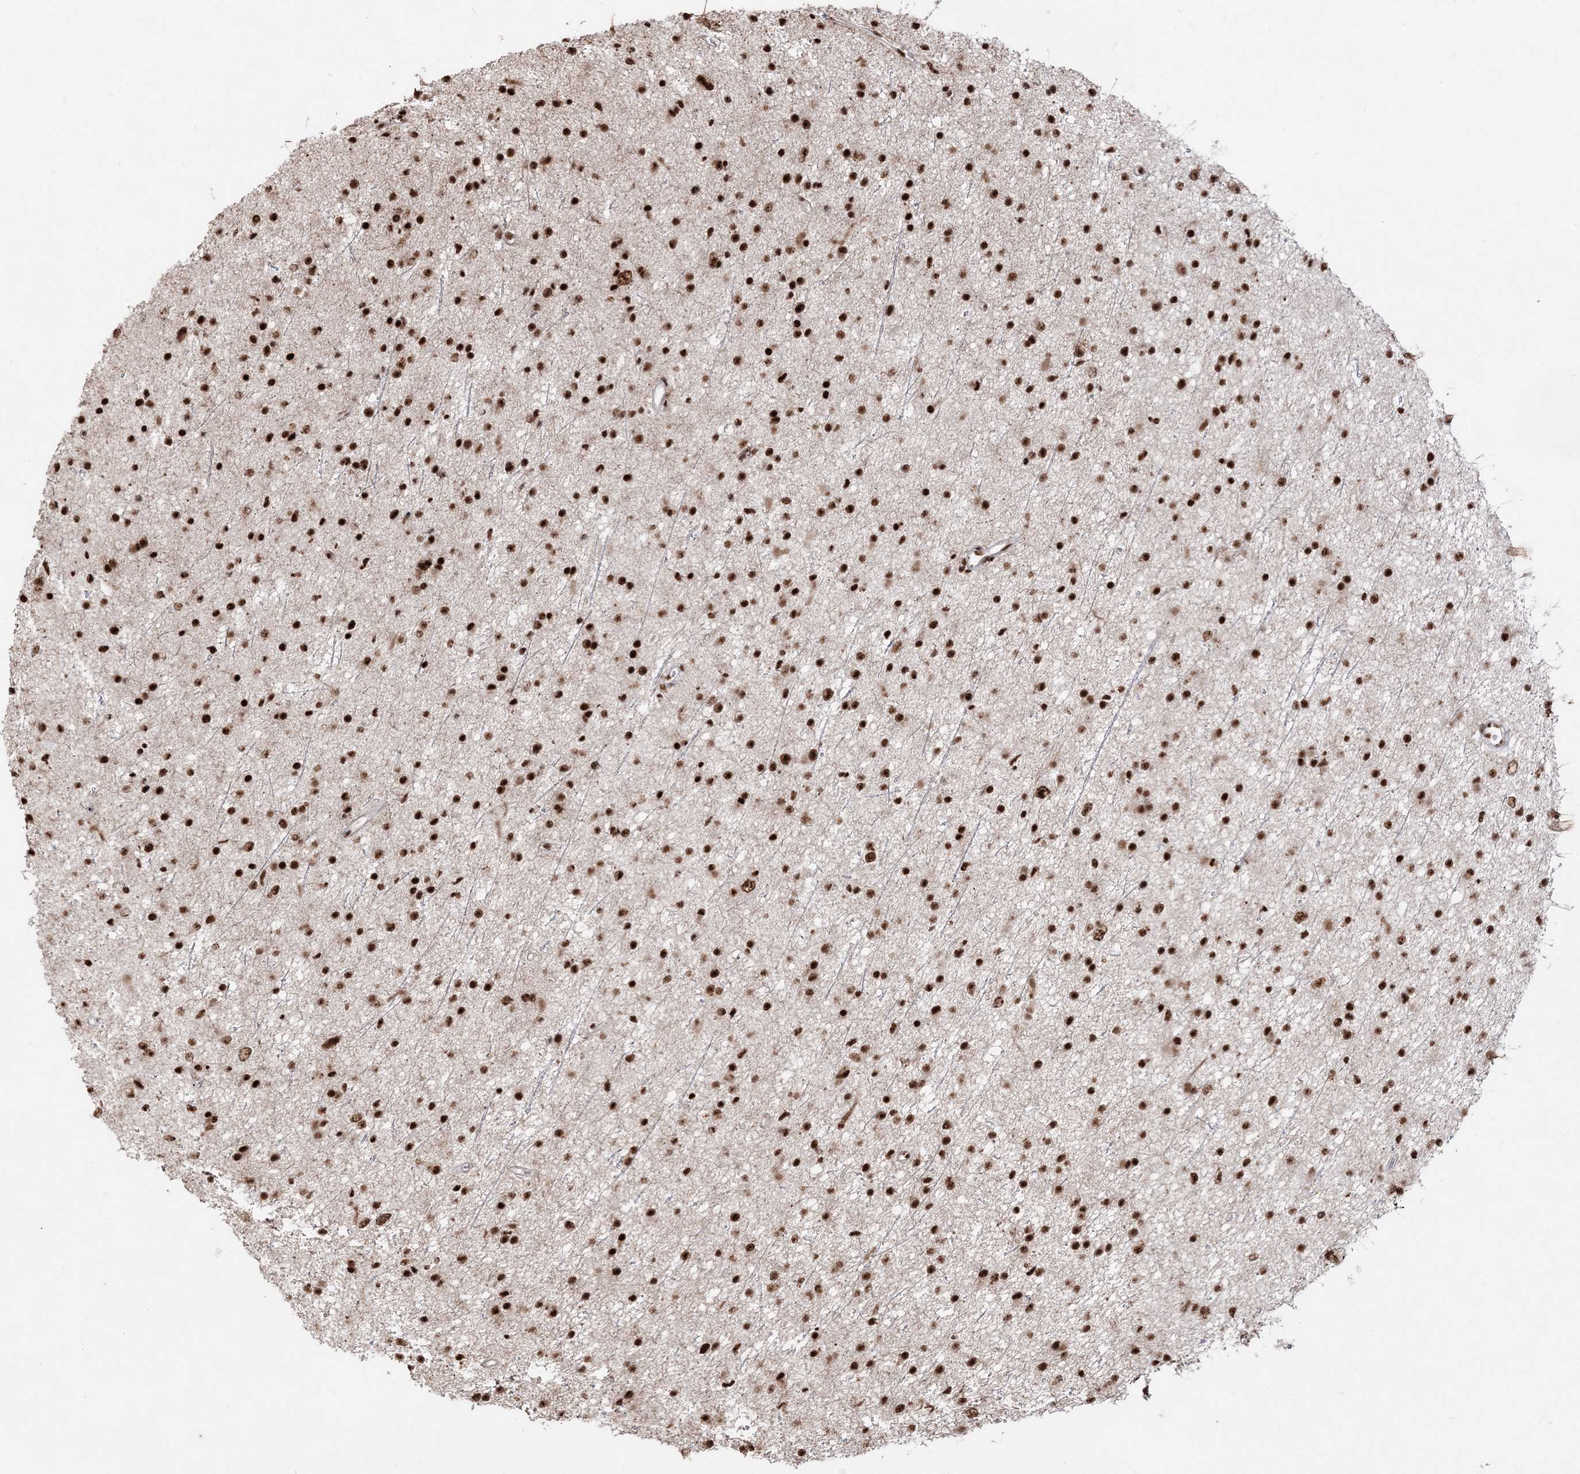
{"staining": {"intensity": "strong", "quantity": ">75%", "location": "nuclear"}, "tissue": "glioma", "cell_type": "Tumor cells", "image_type": "cancer", "snomed": [{"axis": "morphology", "description": "Glioma, malignant, Low grade"}, {"axis": "topography", "description": "Cerebral cortex"}], "caption": "DAB (3,3'-diaminobenzidine) immunohistochemical staining of glioma exhibits strong nuclear protein expression in about >75% of tumor cells.", "gene": "RBM17", "patient": {"sex": "female", "age": 39}}